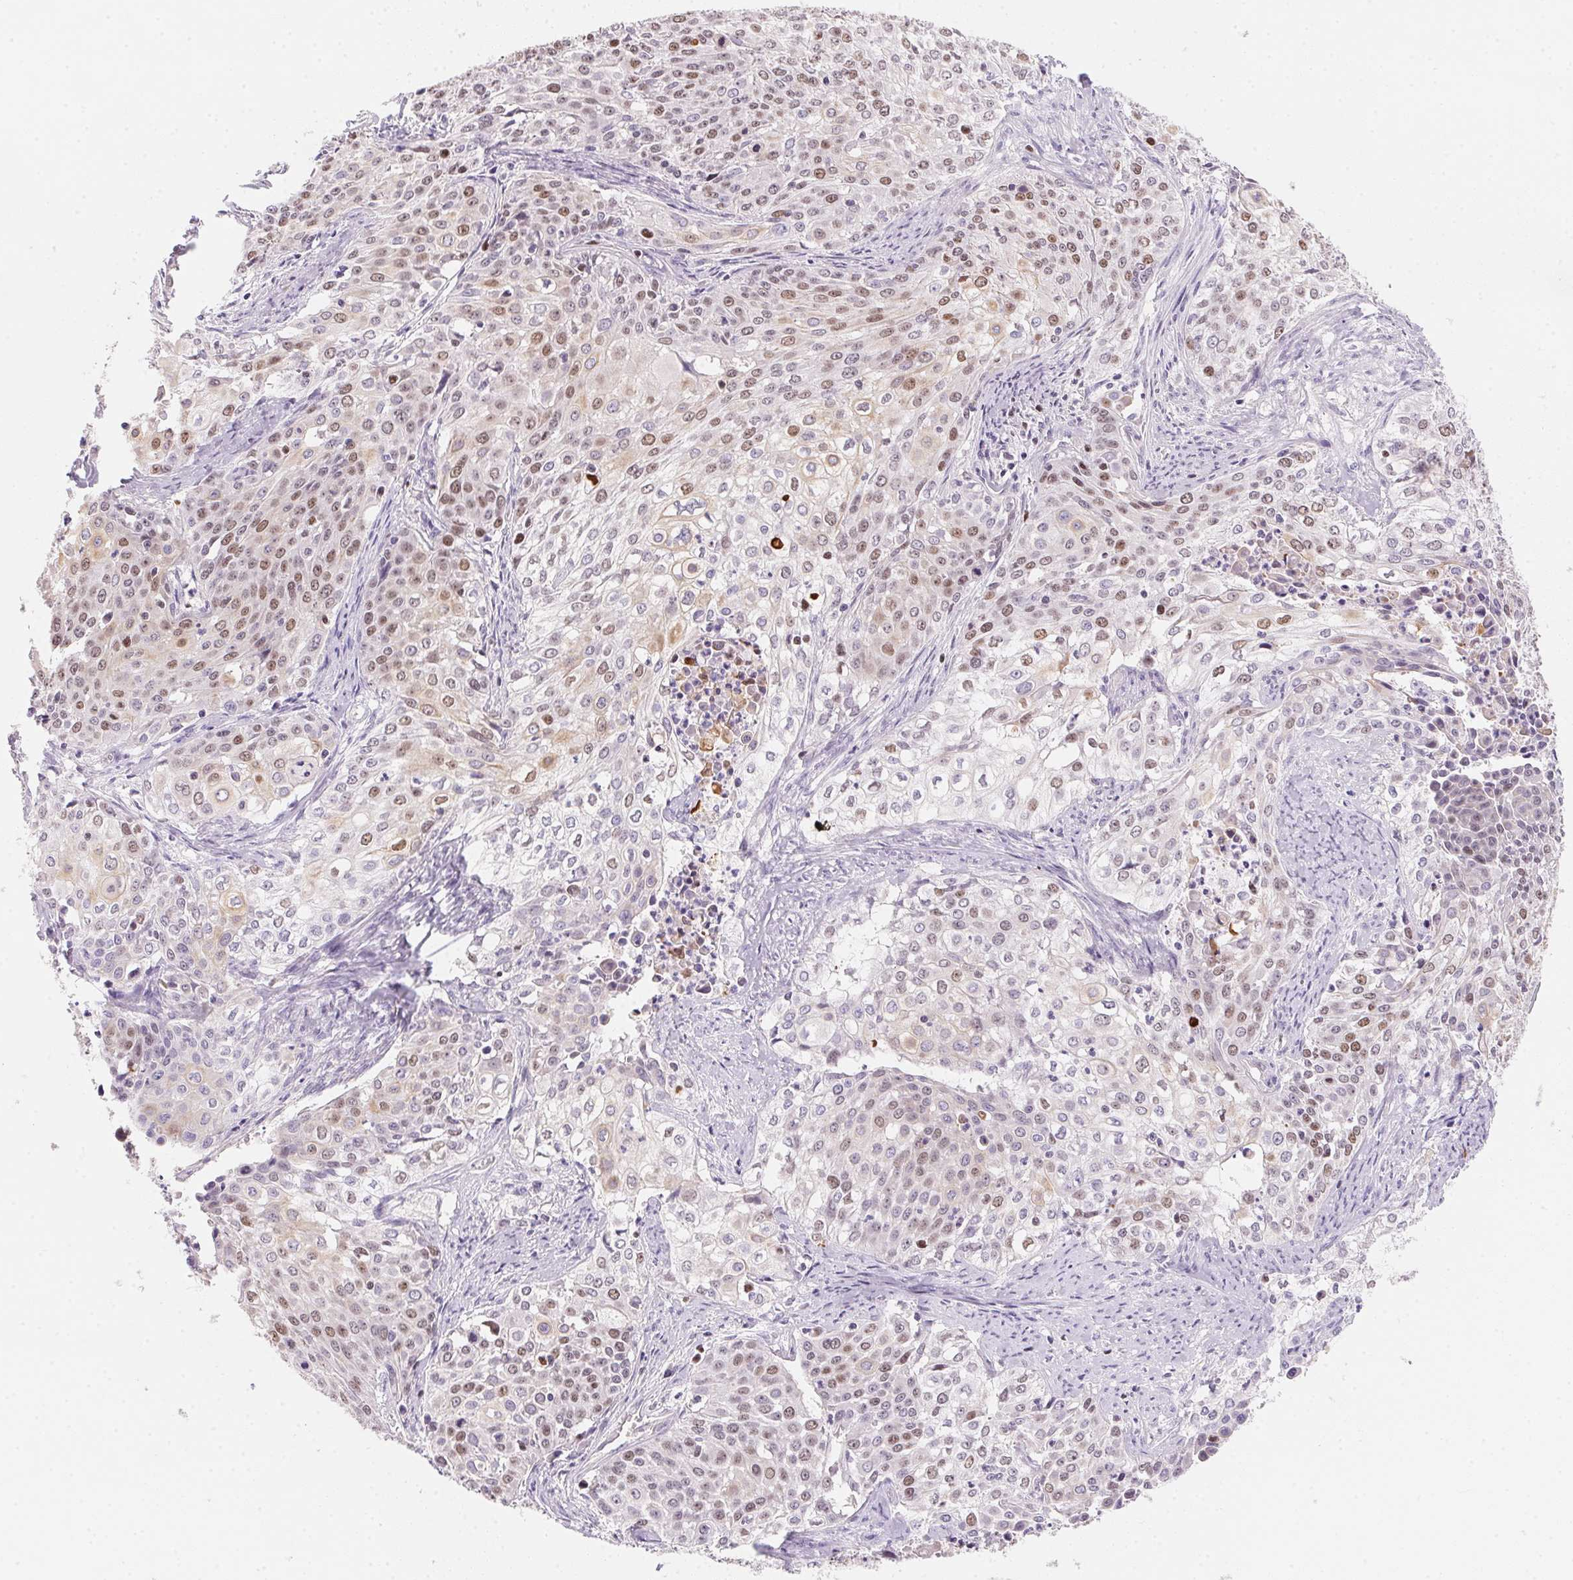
{"staining": {"intensity": "weak", "quantity": "25%-75%", "location": "nuclear"}, "tissue": "cervical cancer", "cell_type": "Tumor cells", "image_type": "cancer", "snomed": [{"axis": "morphology", "description": "Squamous cell carcinoma, NOS"}, {"axis": "topography", "description": "Cervix"}], "caption": "Immunohistochemical staining of human cervical squamous cell carcinoma reveals weak nuclear protein positivity in about 25%-75% of tumor cells.", "gene": "HELLS", "patient": {"sex": "female", "age": 39}}